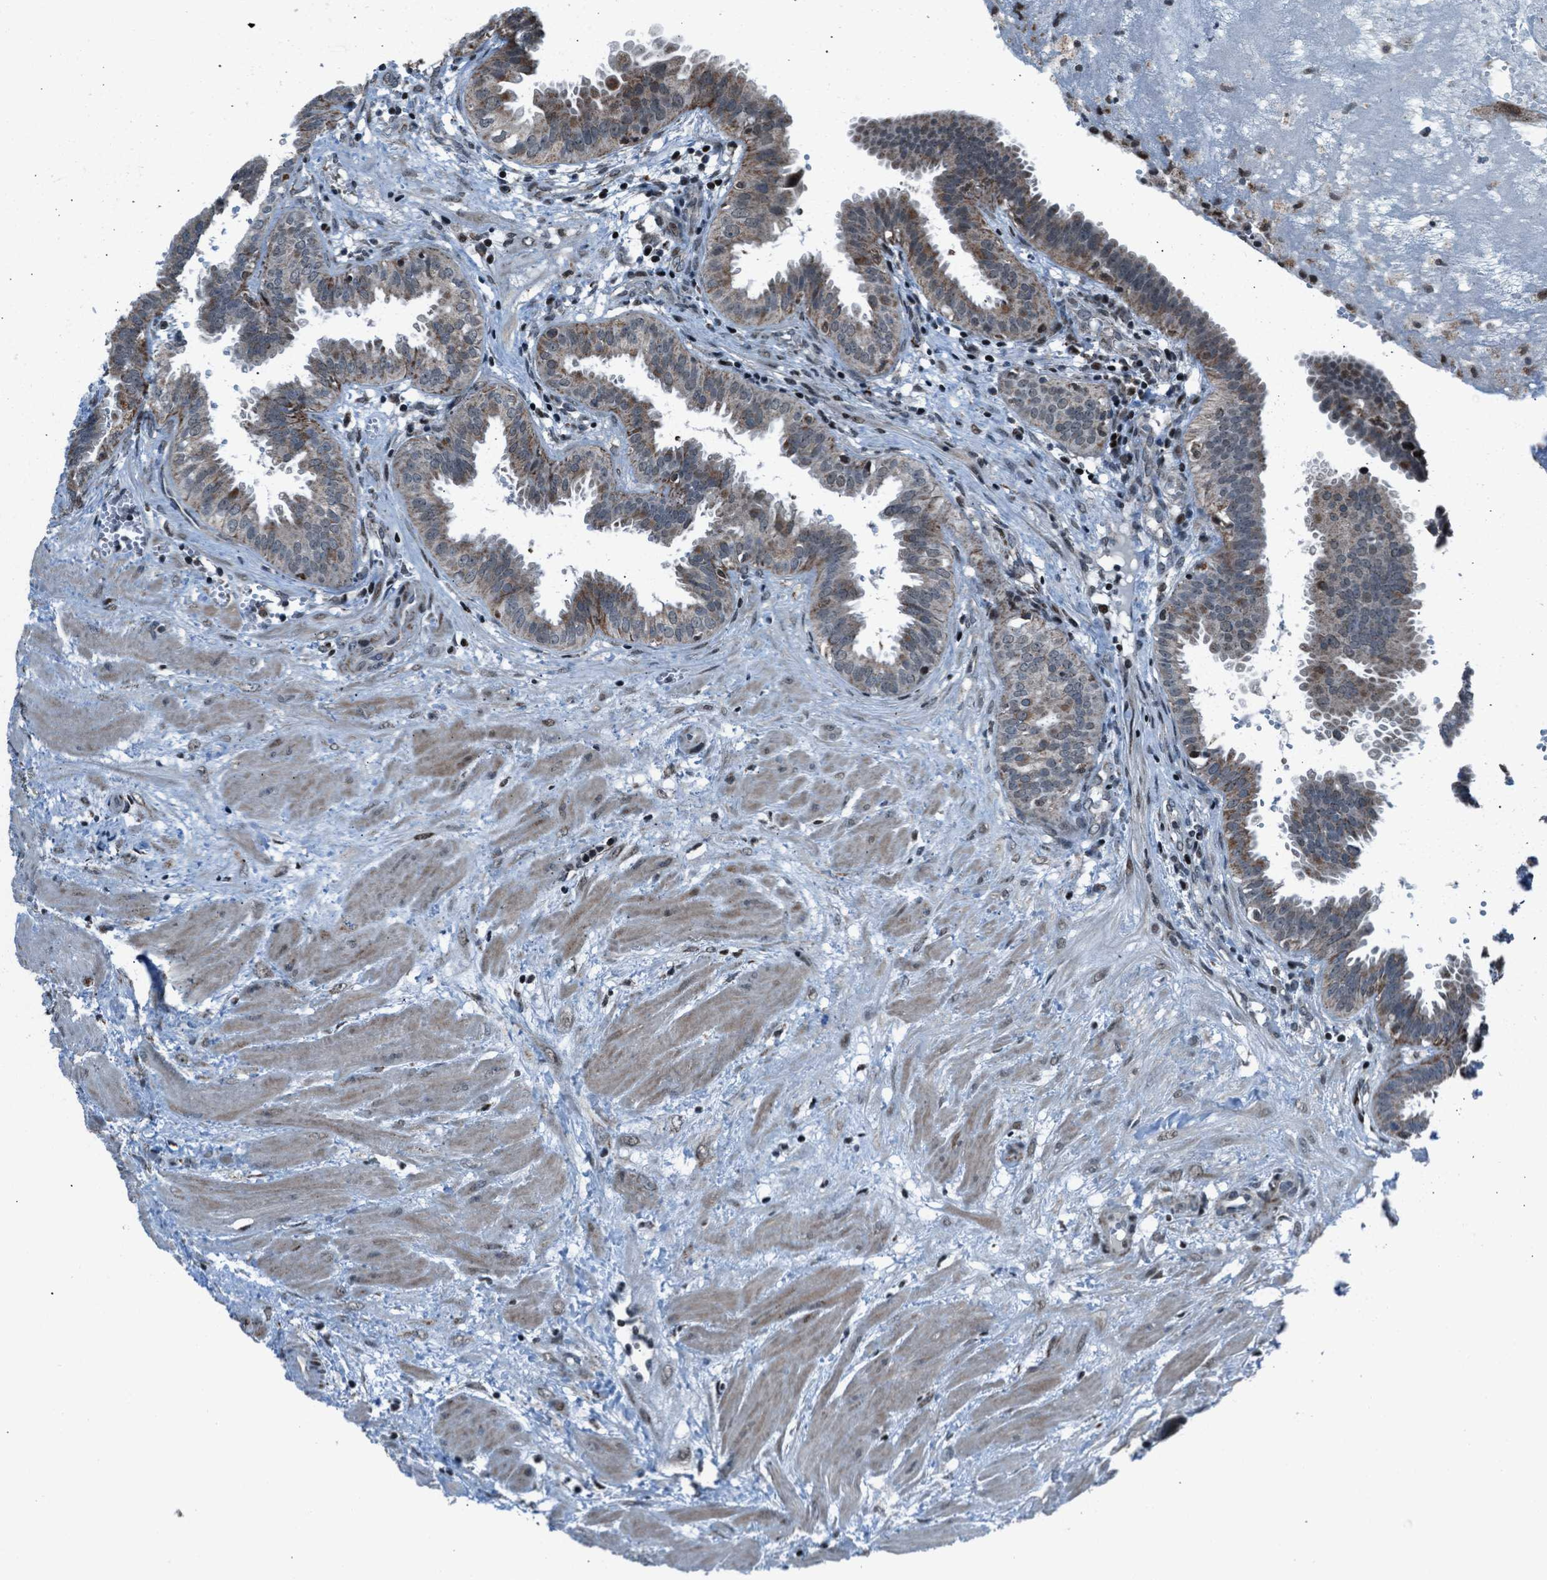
{"staining": {"intensity": "moderate", "quantity": ">75%", "location": "cytoplasmic/membranous"}, "tissue": "fallopian tube", "cell_type": "Glandular cells", "image_type": "normal", "snomed": [{"axis": "morphology", "description": "Normal tissue, NOS"}, {"axis": "topography", "description": "Fallopian tube"}, {"axis": "topography", "description": "Placenta"}], "caption": "DAB immunohistochemical staining of benign human fallopian tube reveals moderate cytoplasmic/membranous protein positivity in about >75% of glandular cells.", "gene": "MORC3", "patient": {"sex": "female", "age": 32}}